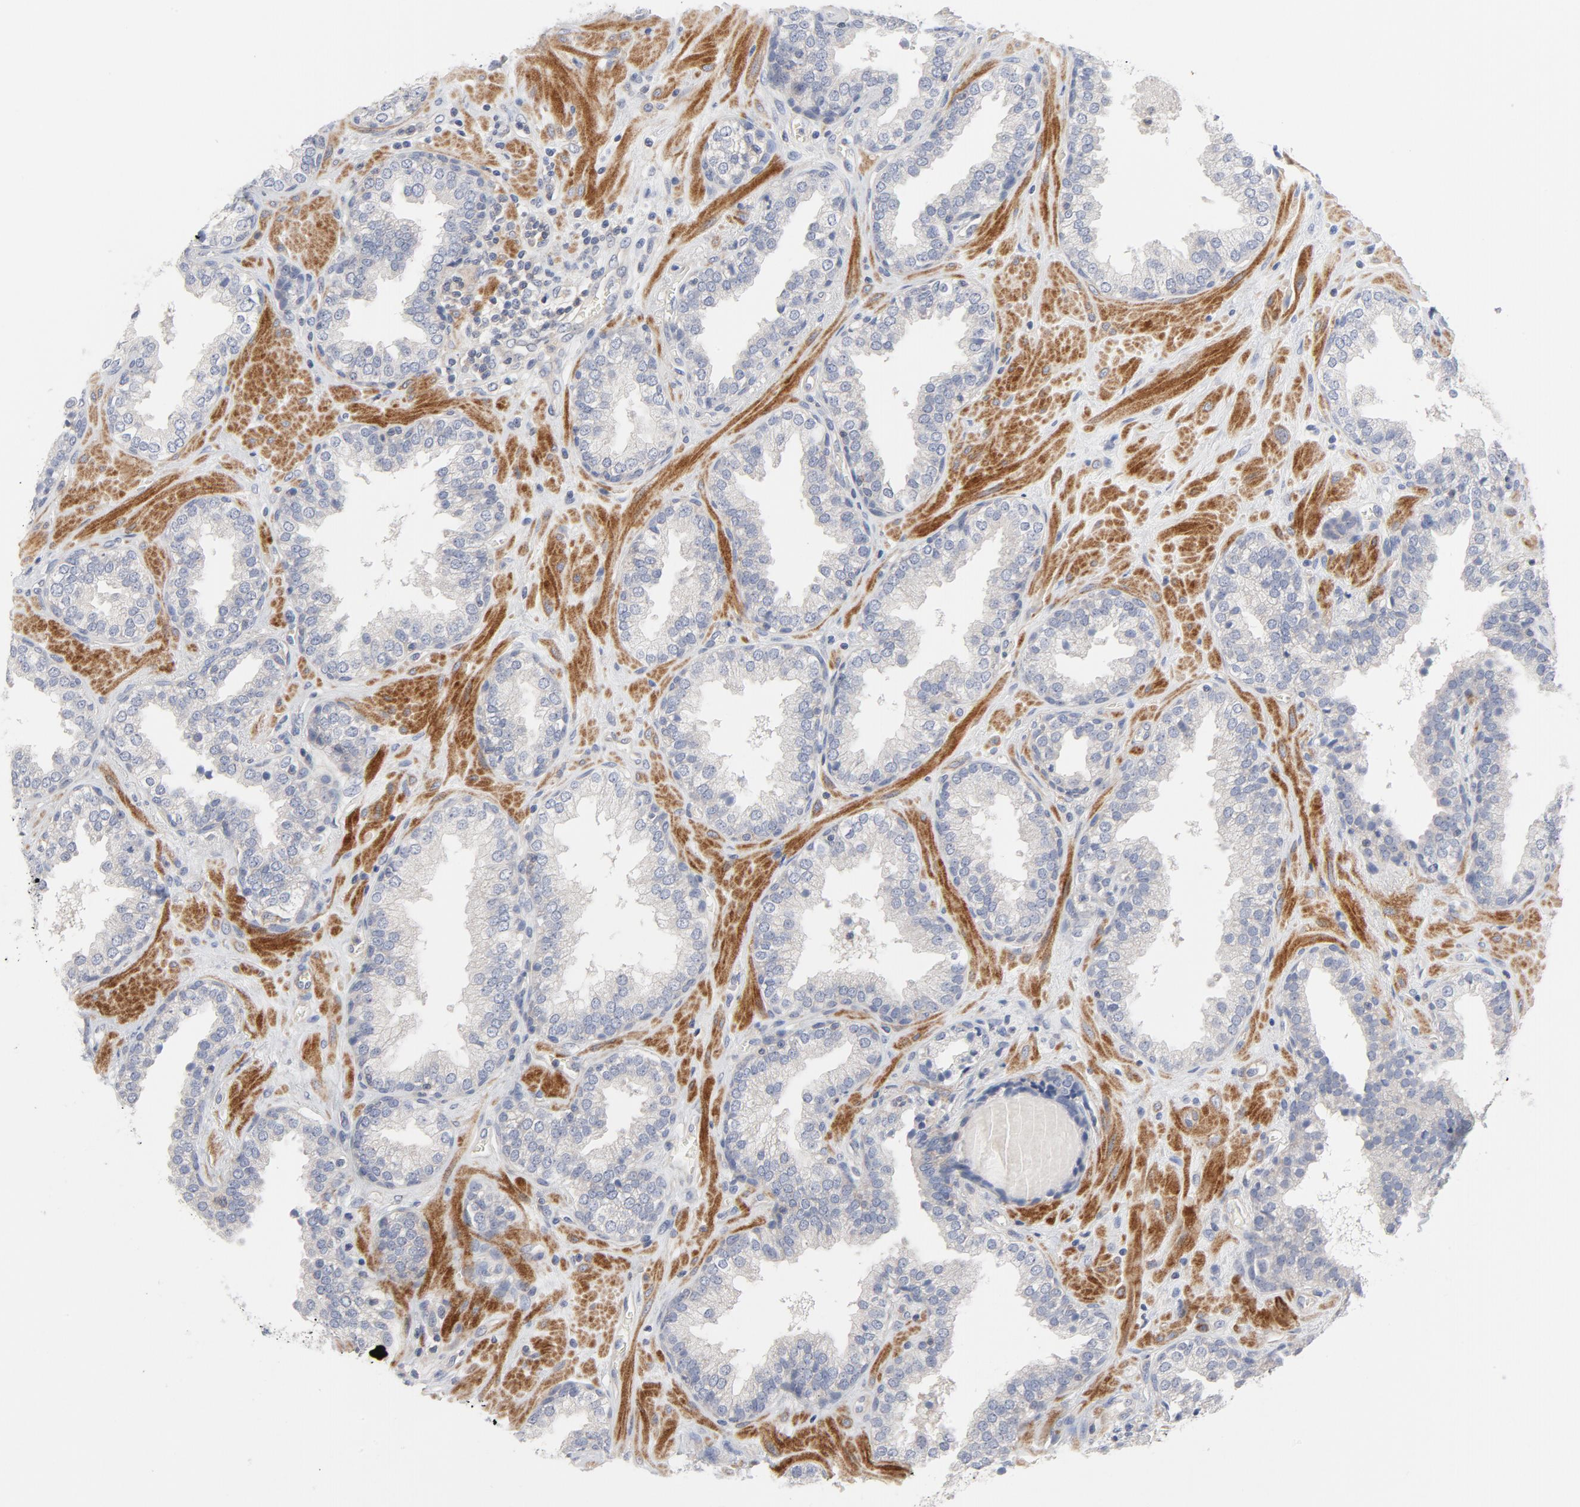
{"staining": {"intensity": "negative", "quantity": "none", "location": "none"}, "tissue": "prostate", "cell_type": "Glandular cells", "image_type": "normal", "snomed": [{"axis": "morphology", "description": "Normal tissue, NOS"}, {"axis": "topography", "description": "Prostate"}], "caption": "A micrograph of prostate stained for a protein shows no brown staining in glandular cells. Brightfield microscopy of immunohistochemistry (IHC) stained with DAB (3,3'-diaminobenzidine) (brown) and hematoxylin (blue), captured at high magnification.", "gene": "ROCK1", "patient": {"sex": "male", "age": 51}}